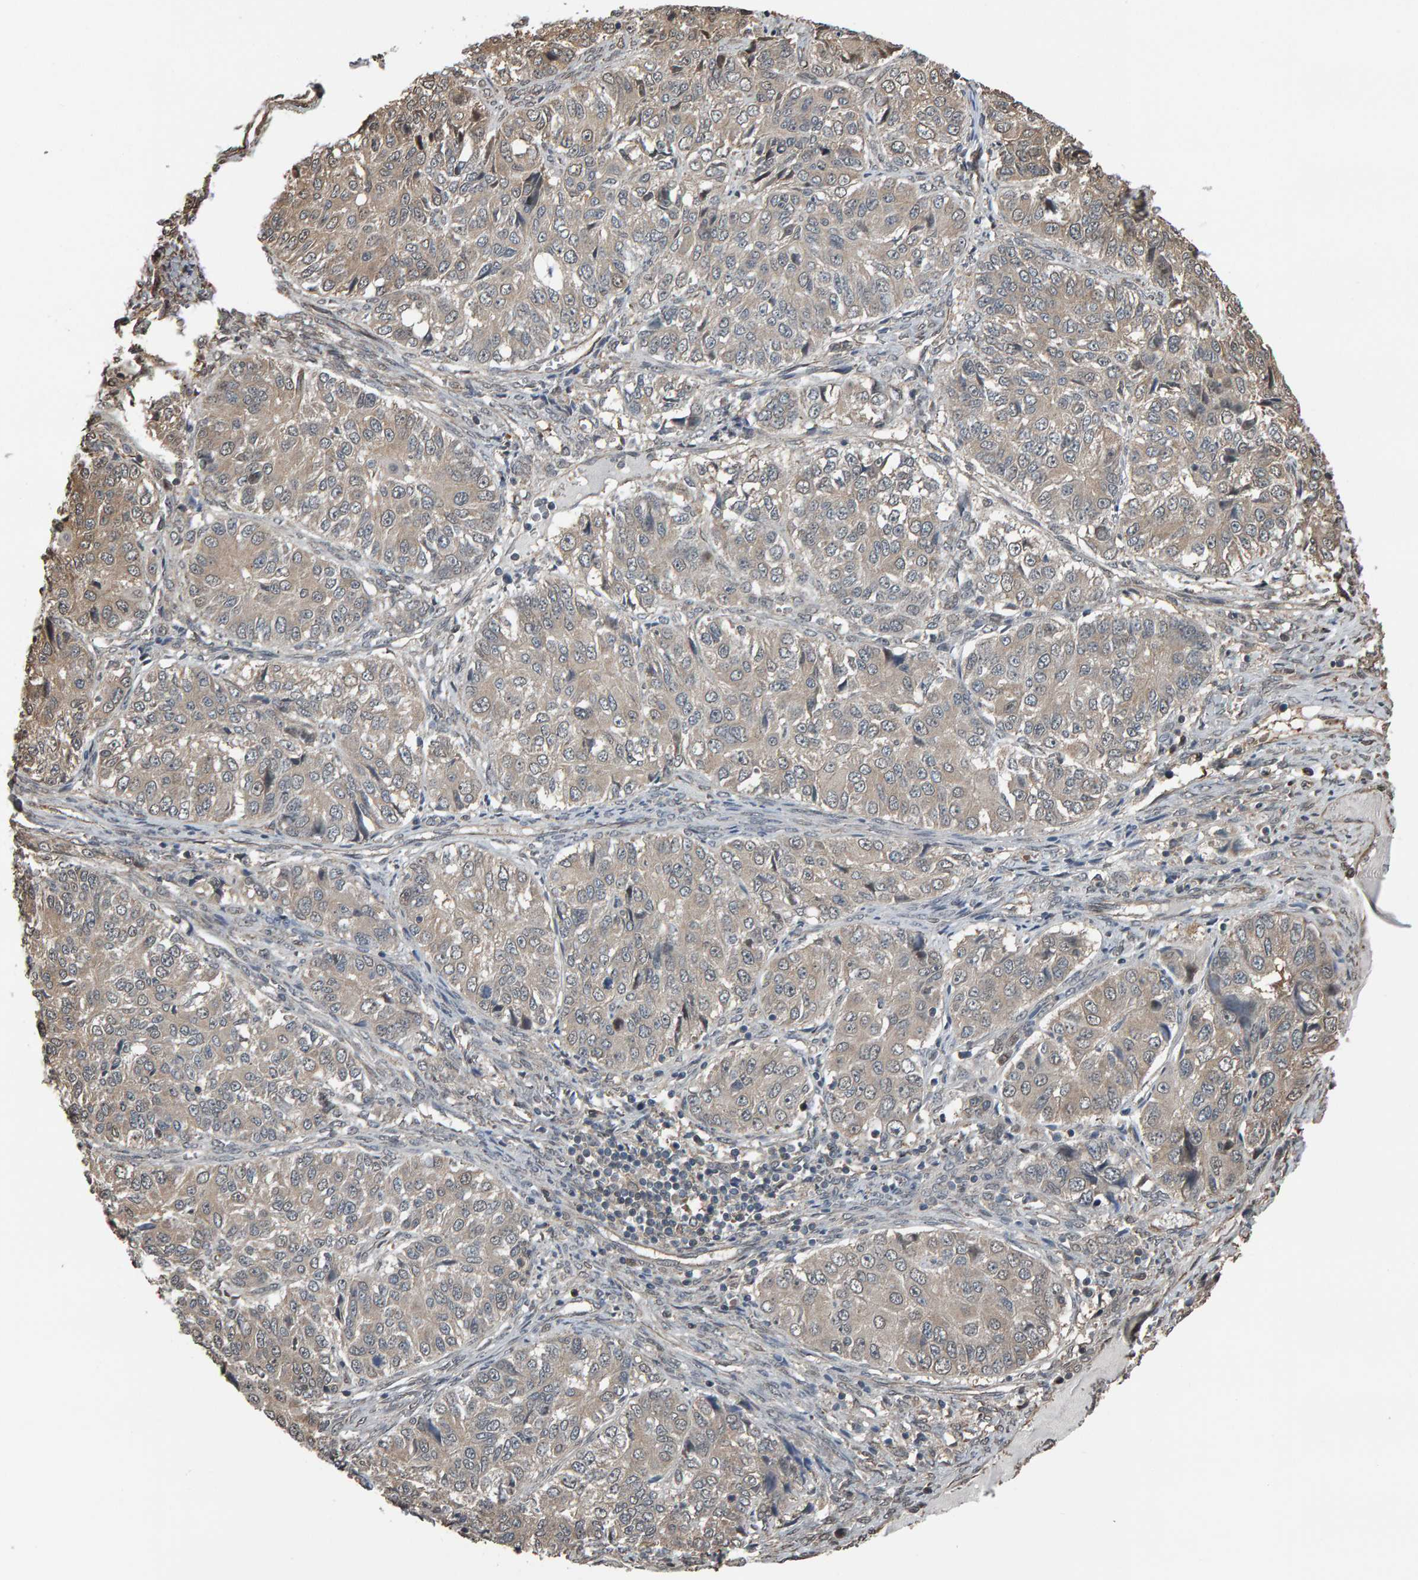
{"staining": {"intensity": "weak", "quantity": "<25%", "location": "cytoplasmic/membranous"}, "tissue": "ovarian cancer", "cell_type": "Tumor cells", "image_type": "cancer", "snomed": [{"axis": "morphology", "description": "Carcinoma, endometroid"}, {"axis": "topography", "description": "Ovary"}], "caption": "Immunohistochemistry (IHC) histopathology image of neoplastic tissue: human ovarian endometroid carcinoma stained with DAB demonstrates no significant protein positivity in tumor cells.", "gene": "COASY", "patient": {"sex": "female", "age": 51}}